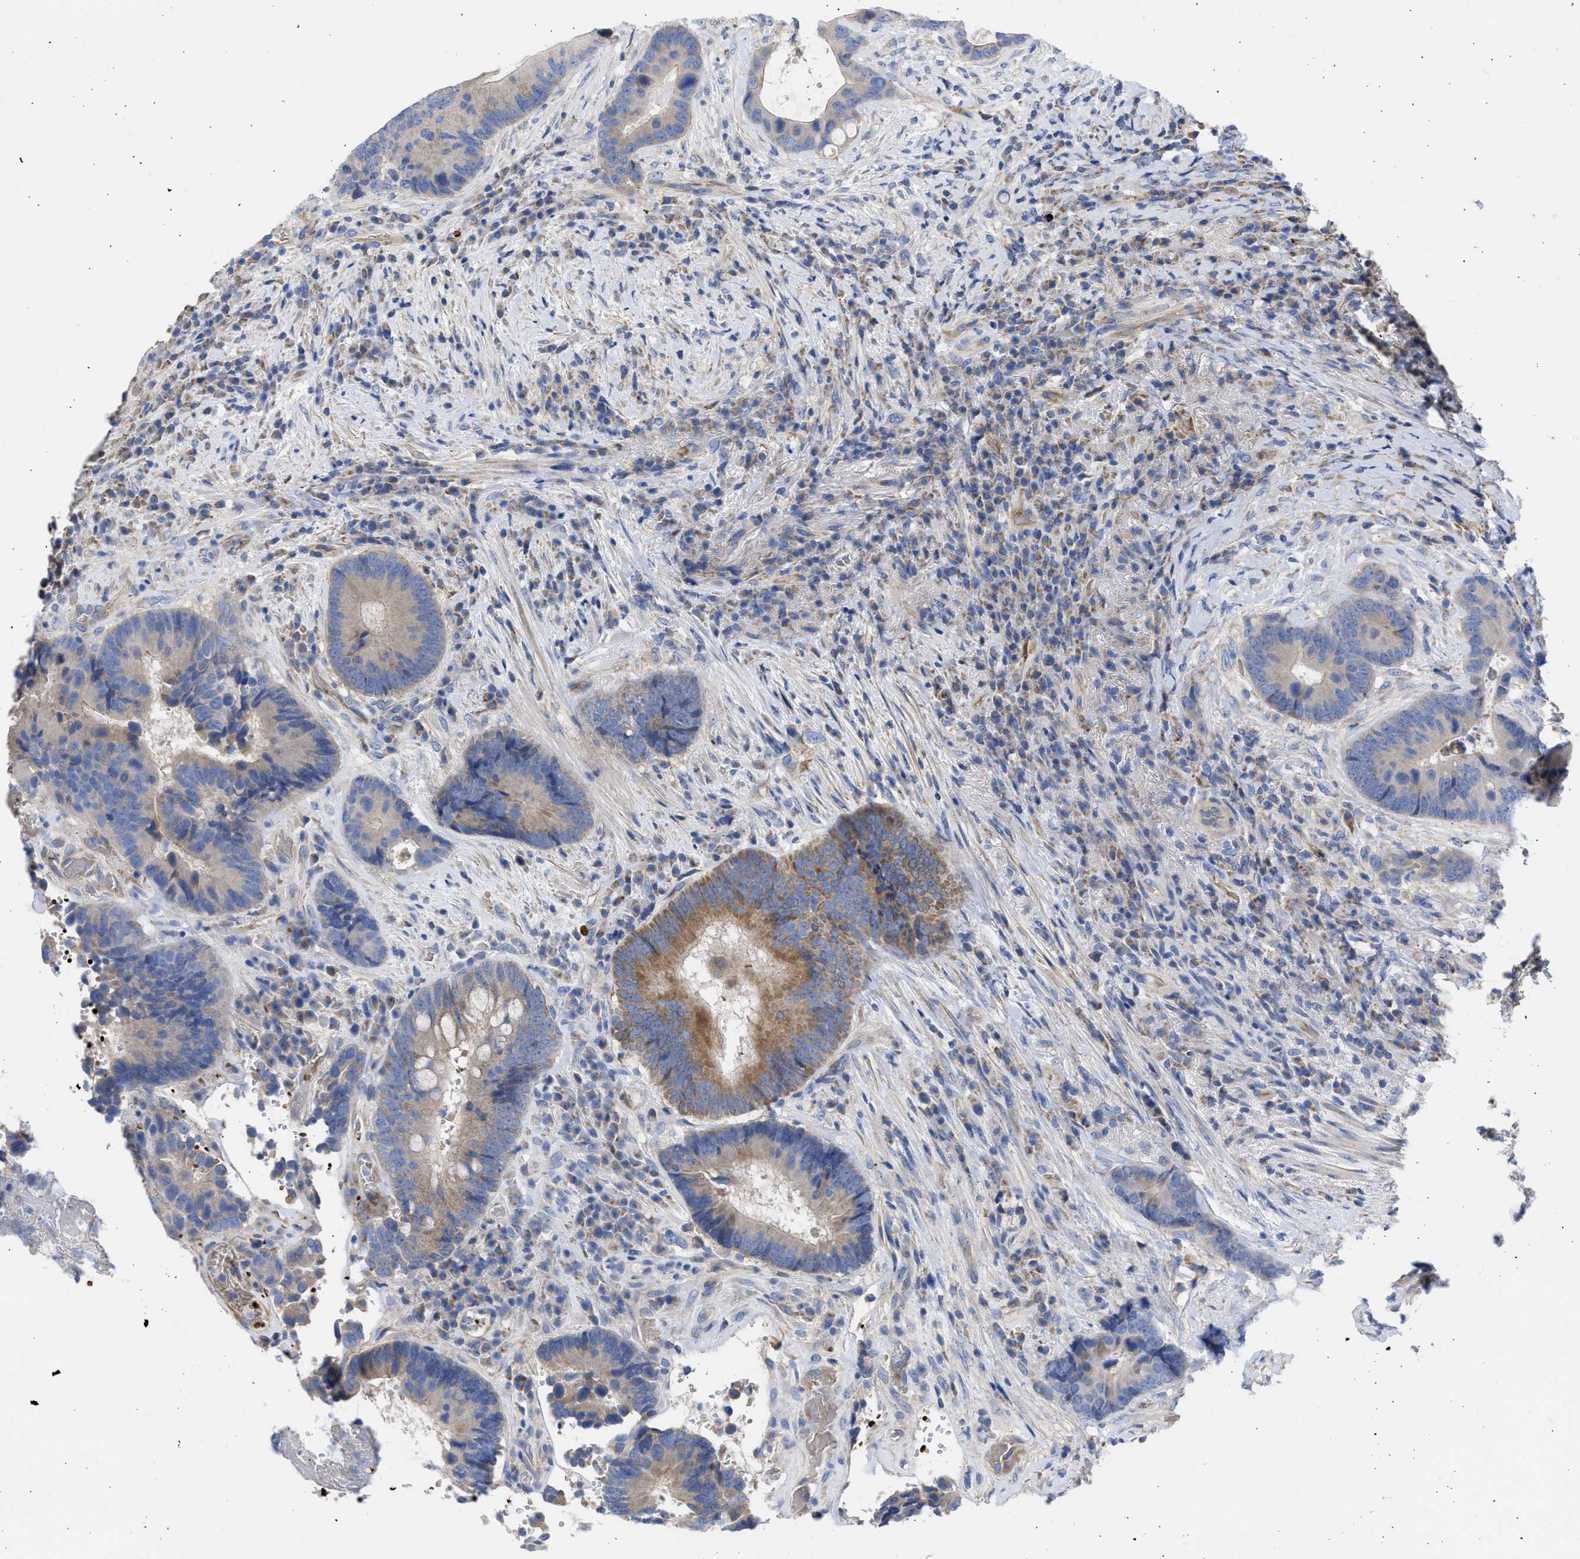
{"staining": {"intensity": "moderate", "quantity": "25%-75%", "location": "cytoplasmic/membranous"}, "tissue": "colorectal cancer", "cell_type": "Tumor cells", "image_type": "cancer", "snomed": [{"axis": "morphology", "description": "Adenocarcinoma, NOS"}, {"axis": "topography", "description": "Rectum"}], "caption": "Protein expression analysis of human colorectal cancer (adenocarcinoma) reveals moderate cytoplasmic/membranous expression in approximately 25%-75% of tumor cells.", "gene": "BTG3", "patient": {"sex": "female", "age": 89}}